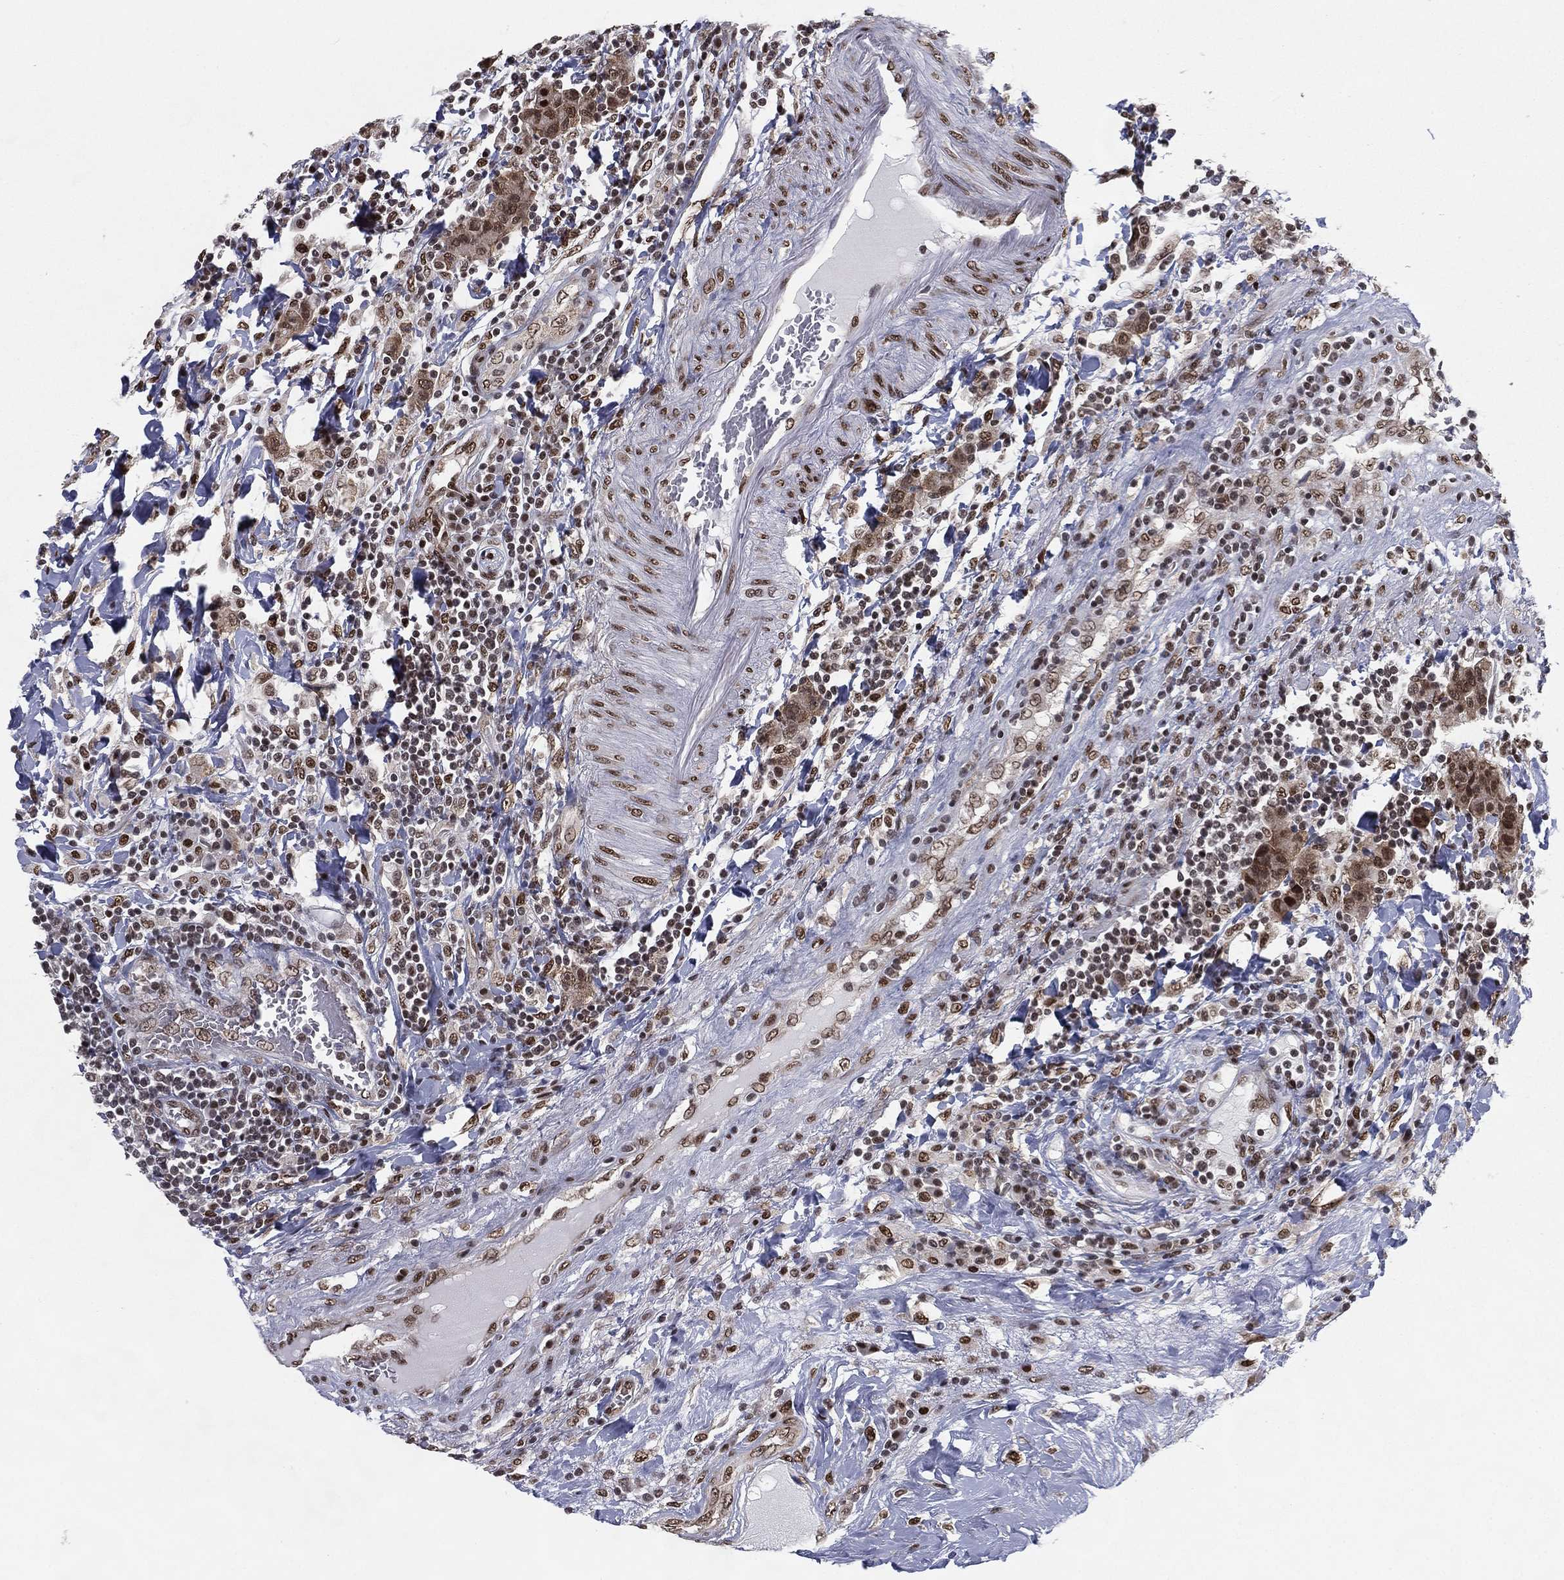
{"staining": {"intensity": "moderate", "quantity": "25%-75%", "location": "cytoplasmic/membranous,nuclear"}, "tissue": "colorectal cancer", "cell_type": "Tumor cells", "image_type": "cancer", "snomed": [{"axis": "morphology", "description": "Adenocarcinoma, NOS"}, {"axis": "topography", "description": "Colon"}], "caption": "Protein staining of adenocarcinoma (colorectal) tissue reveals moderate cytoplasmic/membranous and nuclear expression in approximately 25%-75% of tumor cells.", "gene": "FUBP3", "patient": {"sex": "female", "age": 48}}